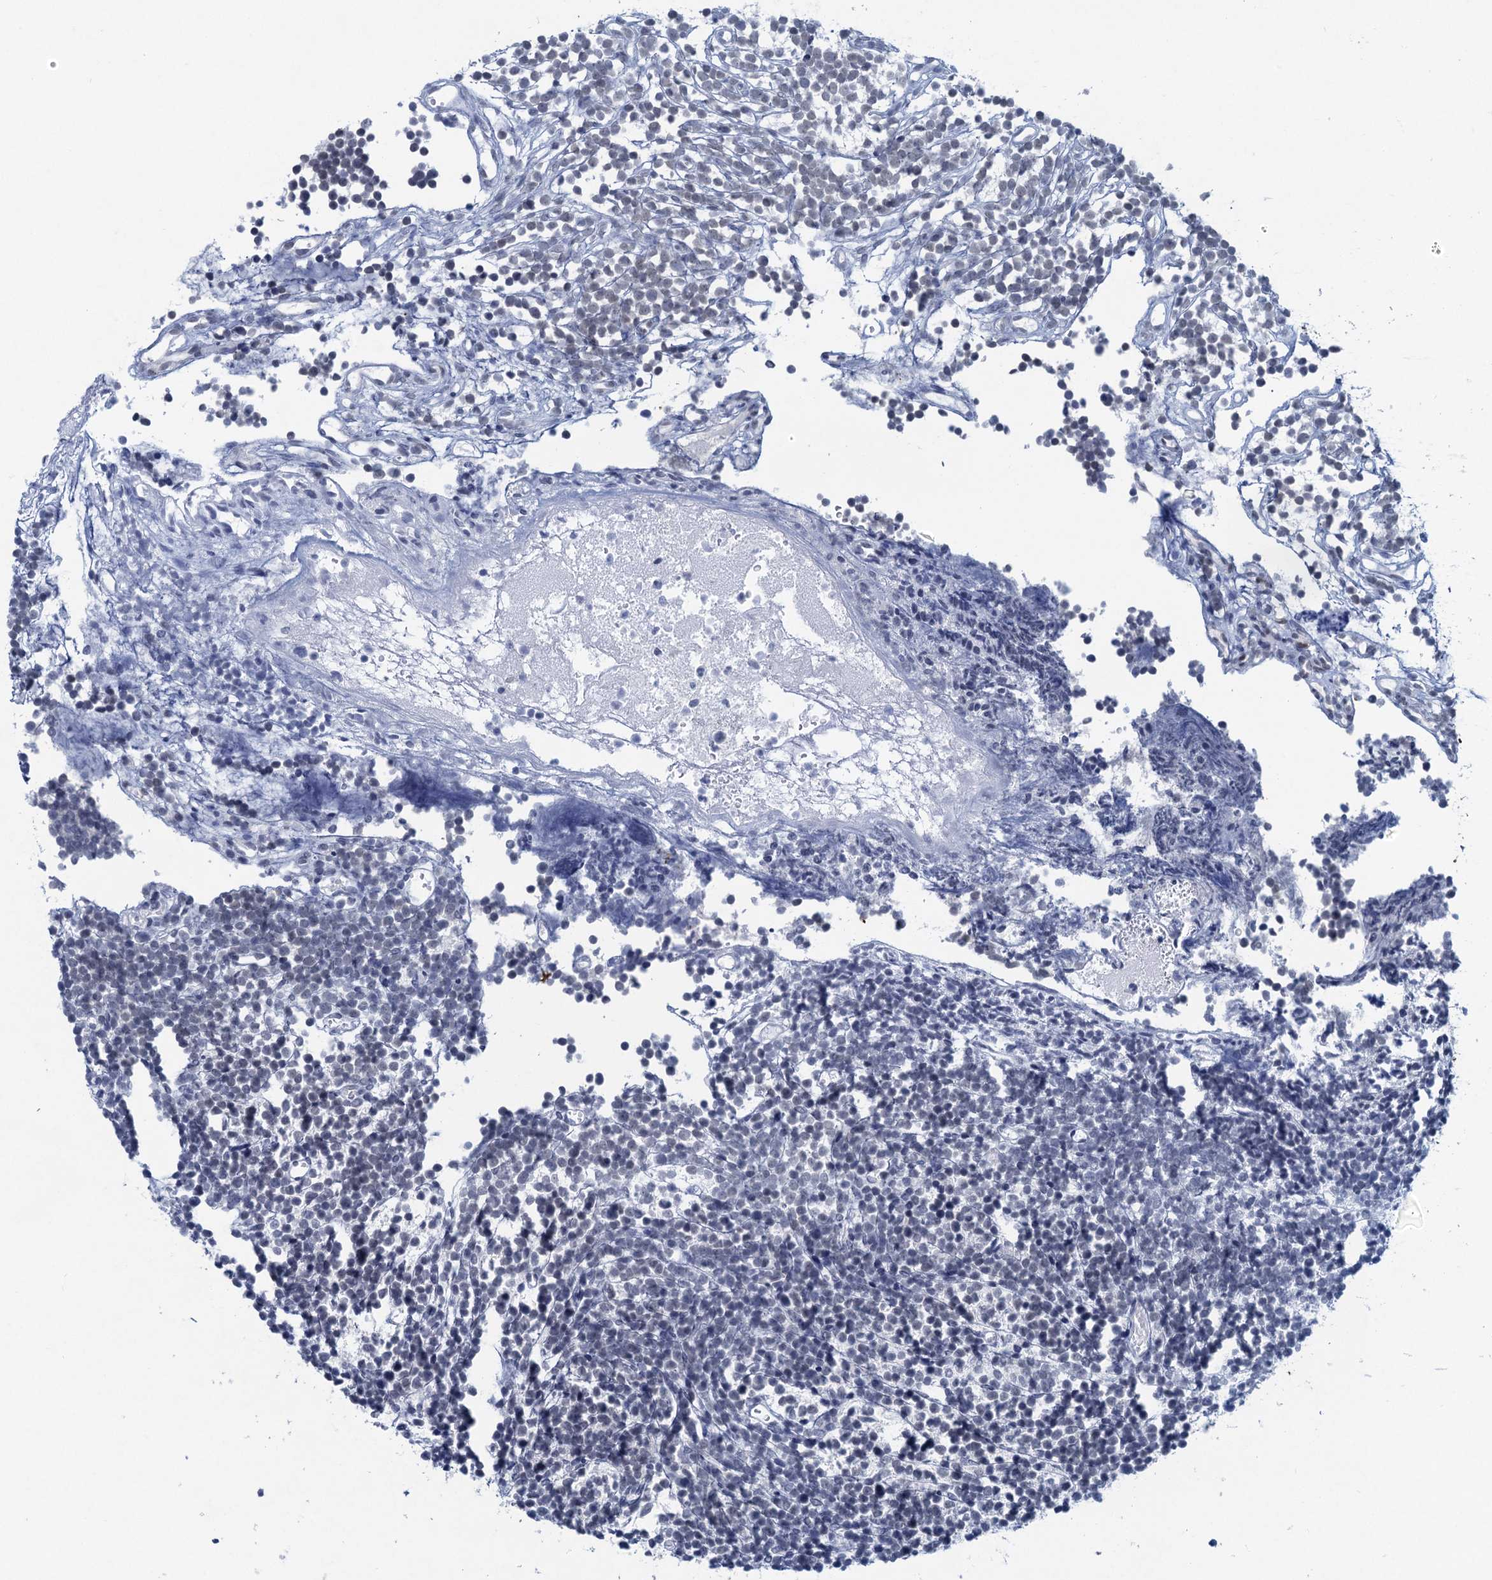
{"staining": {"intensity": "negative", "quantity": "none", "location": "none"}, "tissue": "glioma", "cell_type": "Tumor cells", "image_type": "cancer", "snomed": [{"axis": "morphology", "description": "Glioma, malignant, Low grade"}, {"axis": "topography", "description": "Brain"}], "caption": "Glioma was stained to show a protein in brown. There is no significant expression in tumor cells.", "gene": "HAPSTR1", "patient": {"sex": "female", "age": 1}}